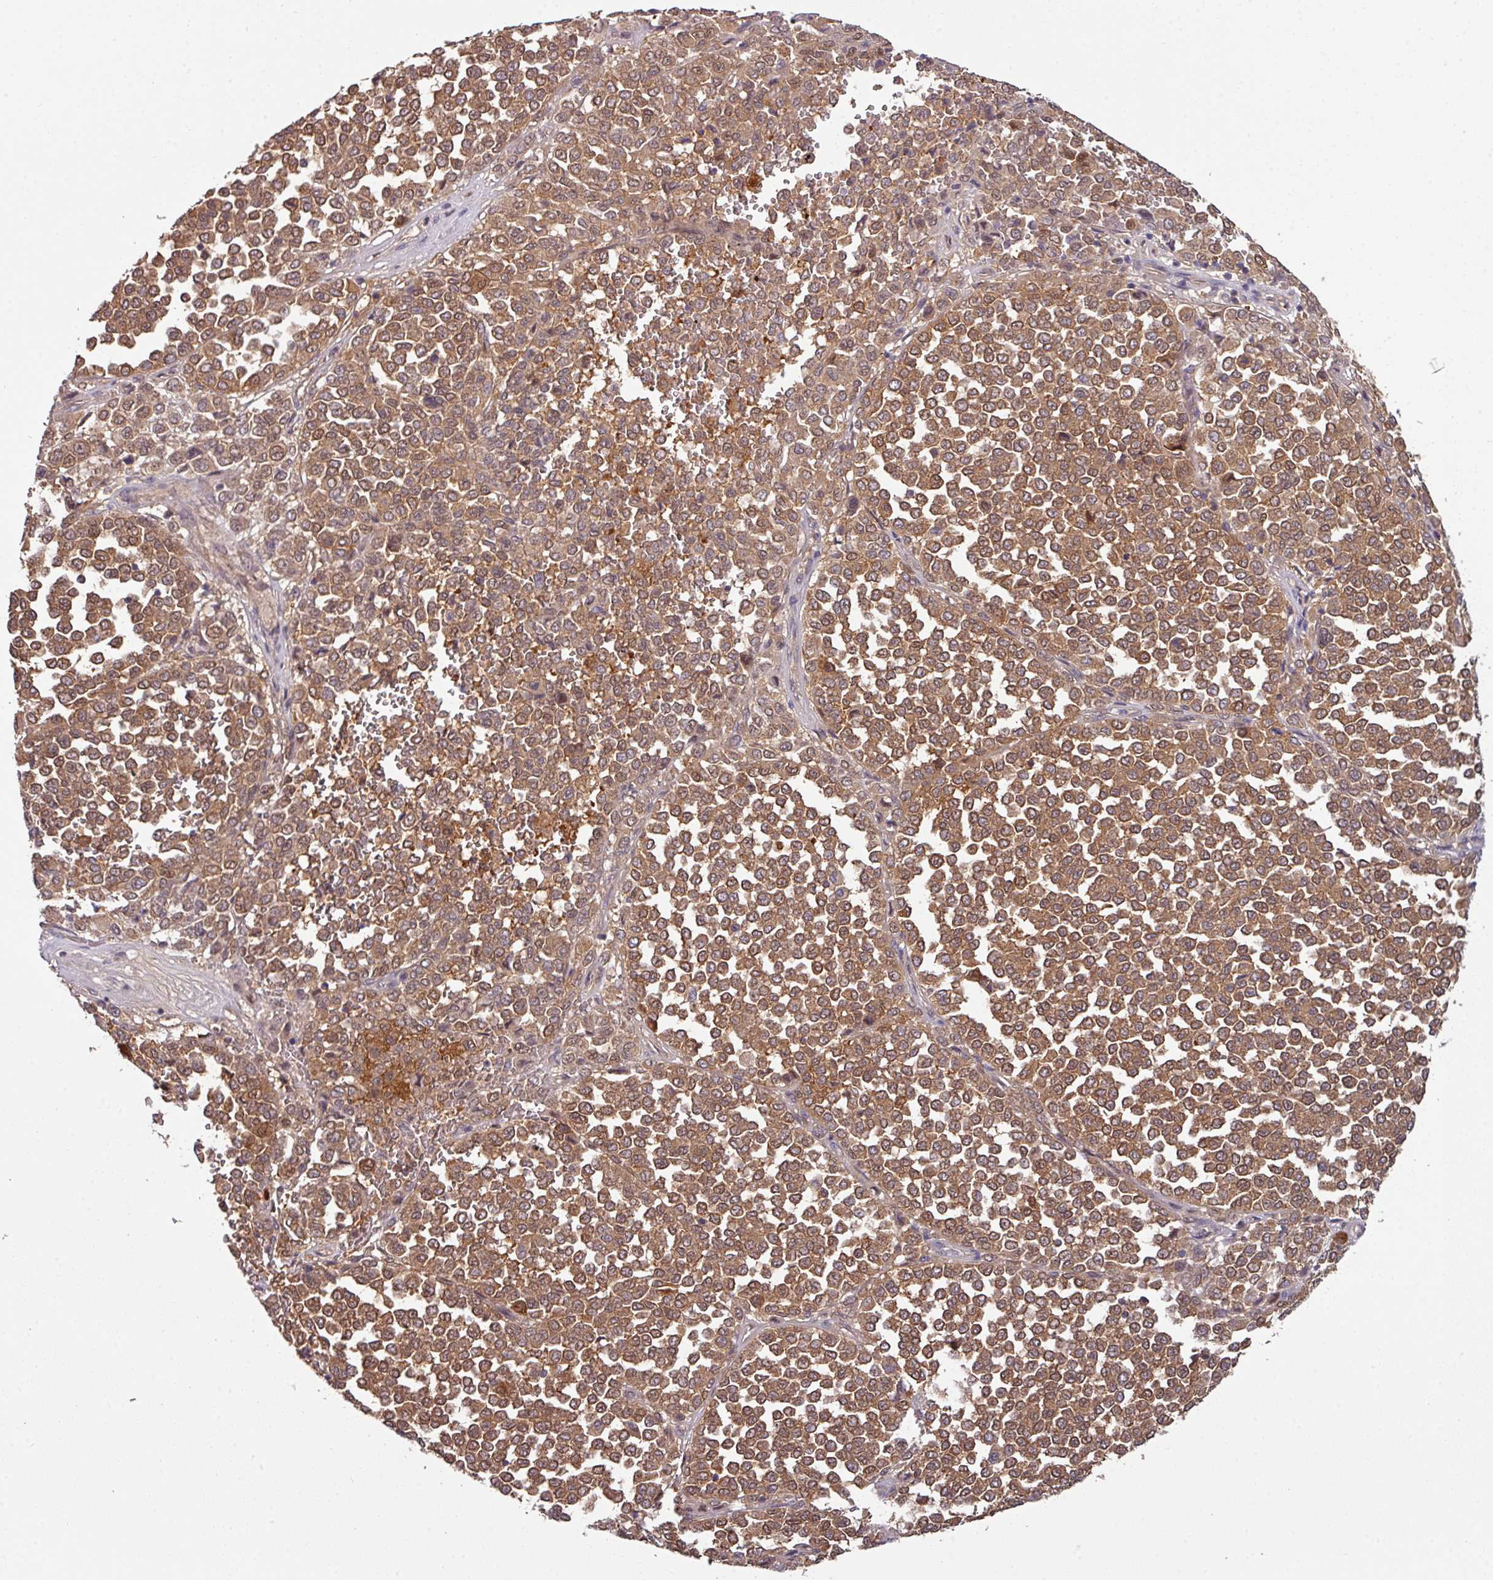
{"staining": {"intensity": "moderate", "quantity": ">75%", "location": "cytoplasmic/membranous"}, "tissue": "melanoma", "cell_type": "Tumor cells", "image_type": "cancer", "snomed": [{"axis": "morphology", "description": "Malignant melanoma, Metastatic site"}, {"axis": "topography", "description": "Pancreas"}], "caption": "Moderate cytoplasmic/membranous protein staining is appreciated in about >75% of tumor cells in melanoma.", "gene": "SLAMF6", "patient": {"sex": "female", "age": 30}}